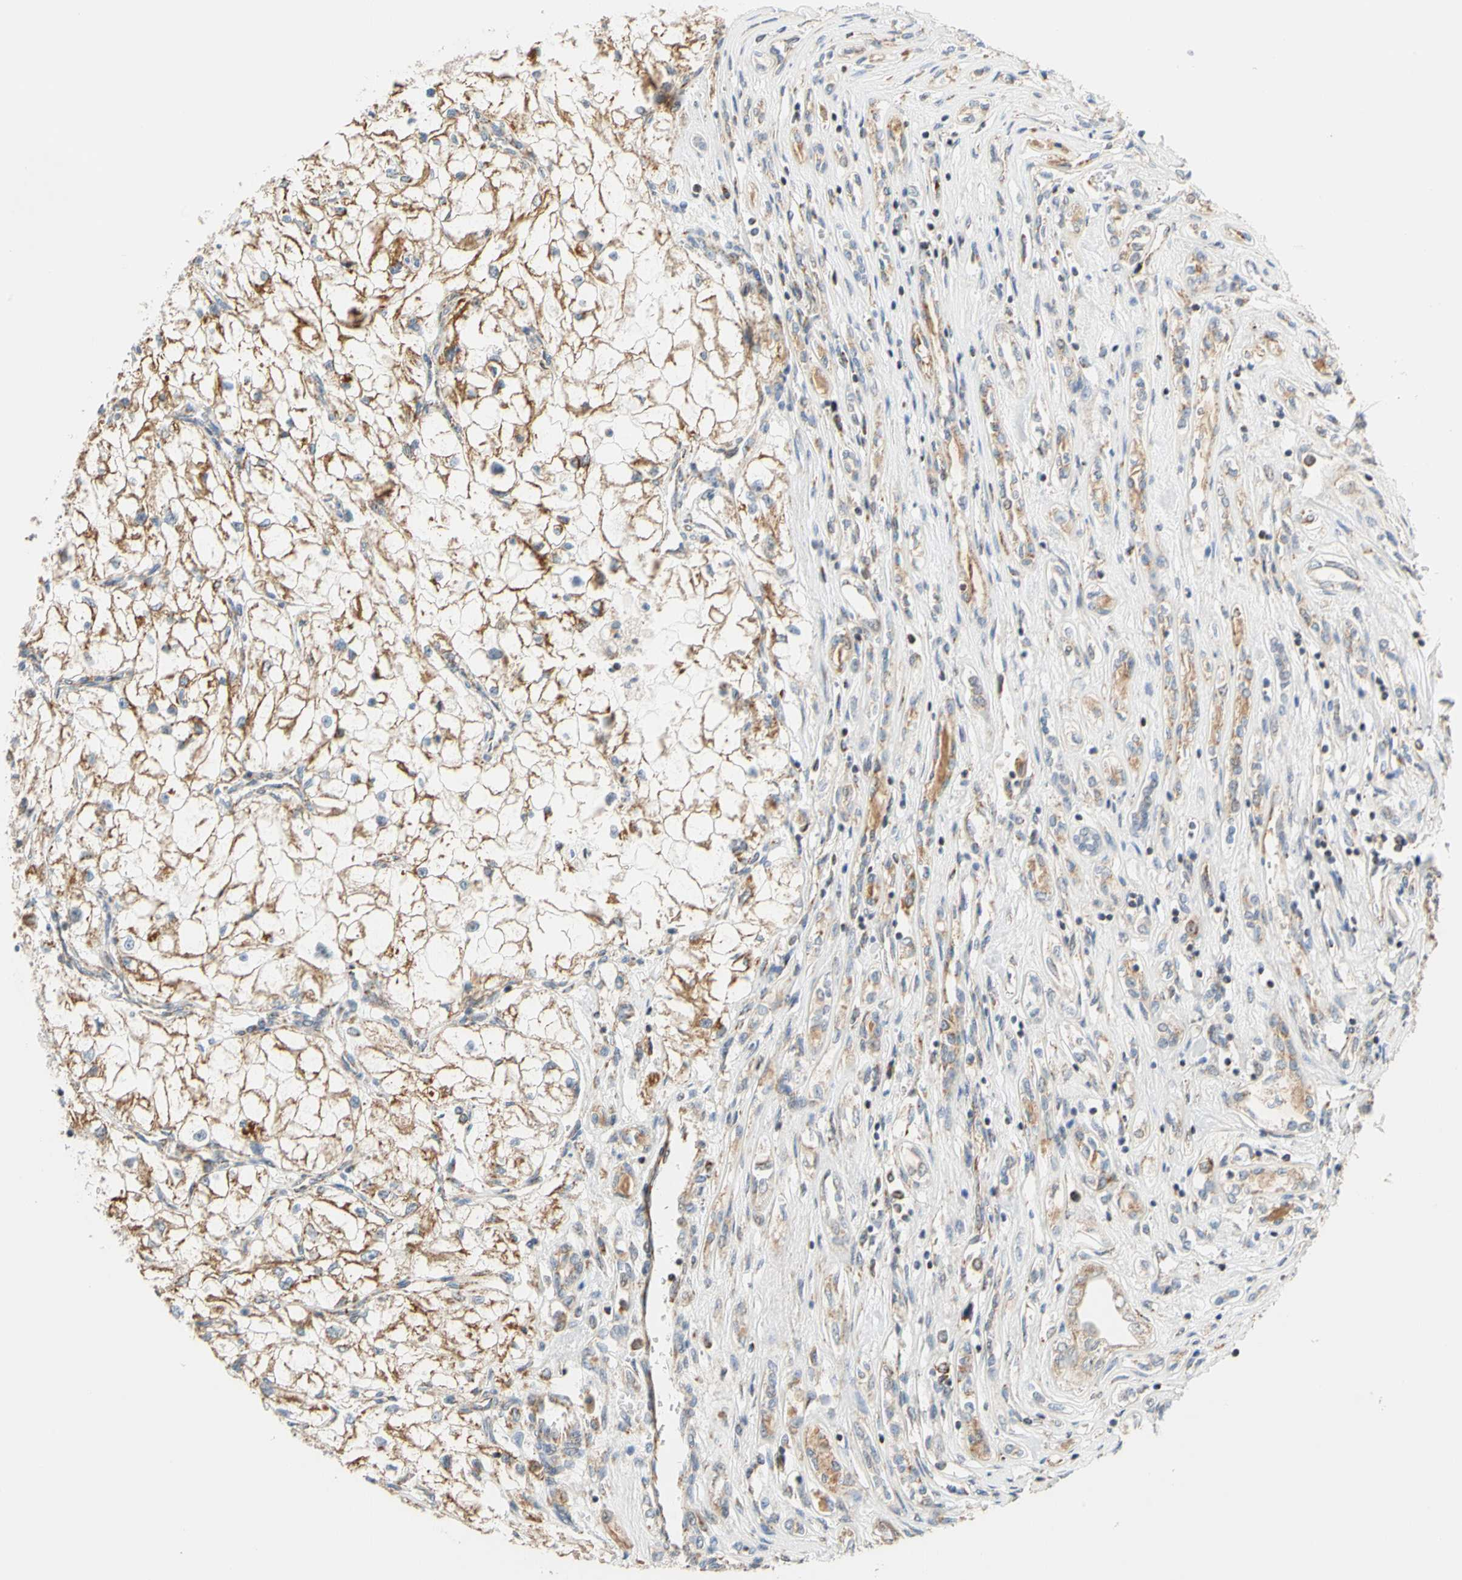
{"staining": {"intensity": "moderate", "quantity": ">75%", "location": "cytoplasmic/membranous"}, "tissue": "renal cancer", "cell_type": "Tumor cells", "image_type": "cancer", "snomed": [{"axis": "morphology", "description": "Adenocarcinoma, NOS"}, {"axis": "topography", "description": "Kidney"}], "caption": "The photomicrograph reveals immunohistochemical staining of adenocarcinoma (renal). There is moderate cytoplasmic/membranous positivity is present in approximately >75% of tumor cells.", "gene": "SFXN3", "patient": {"sex": "female", "age": 70}}